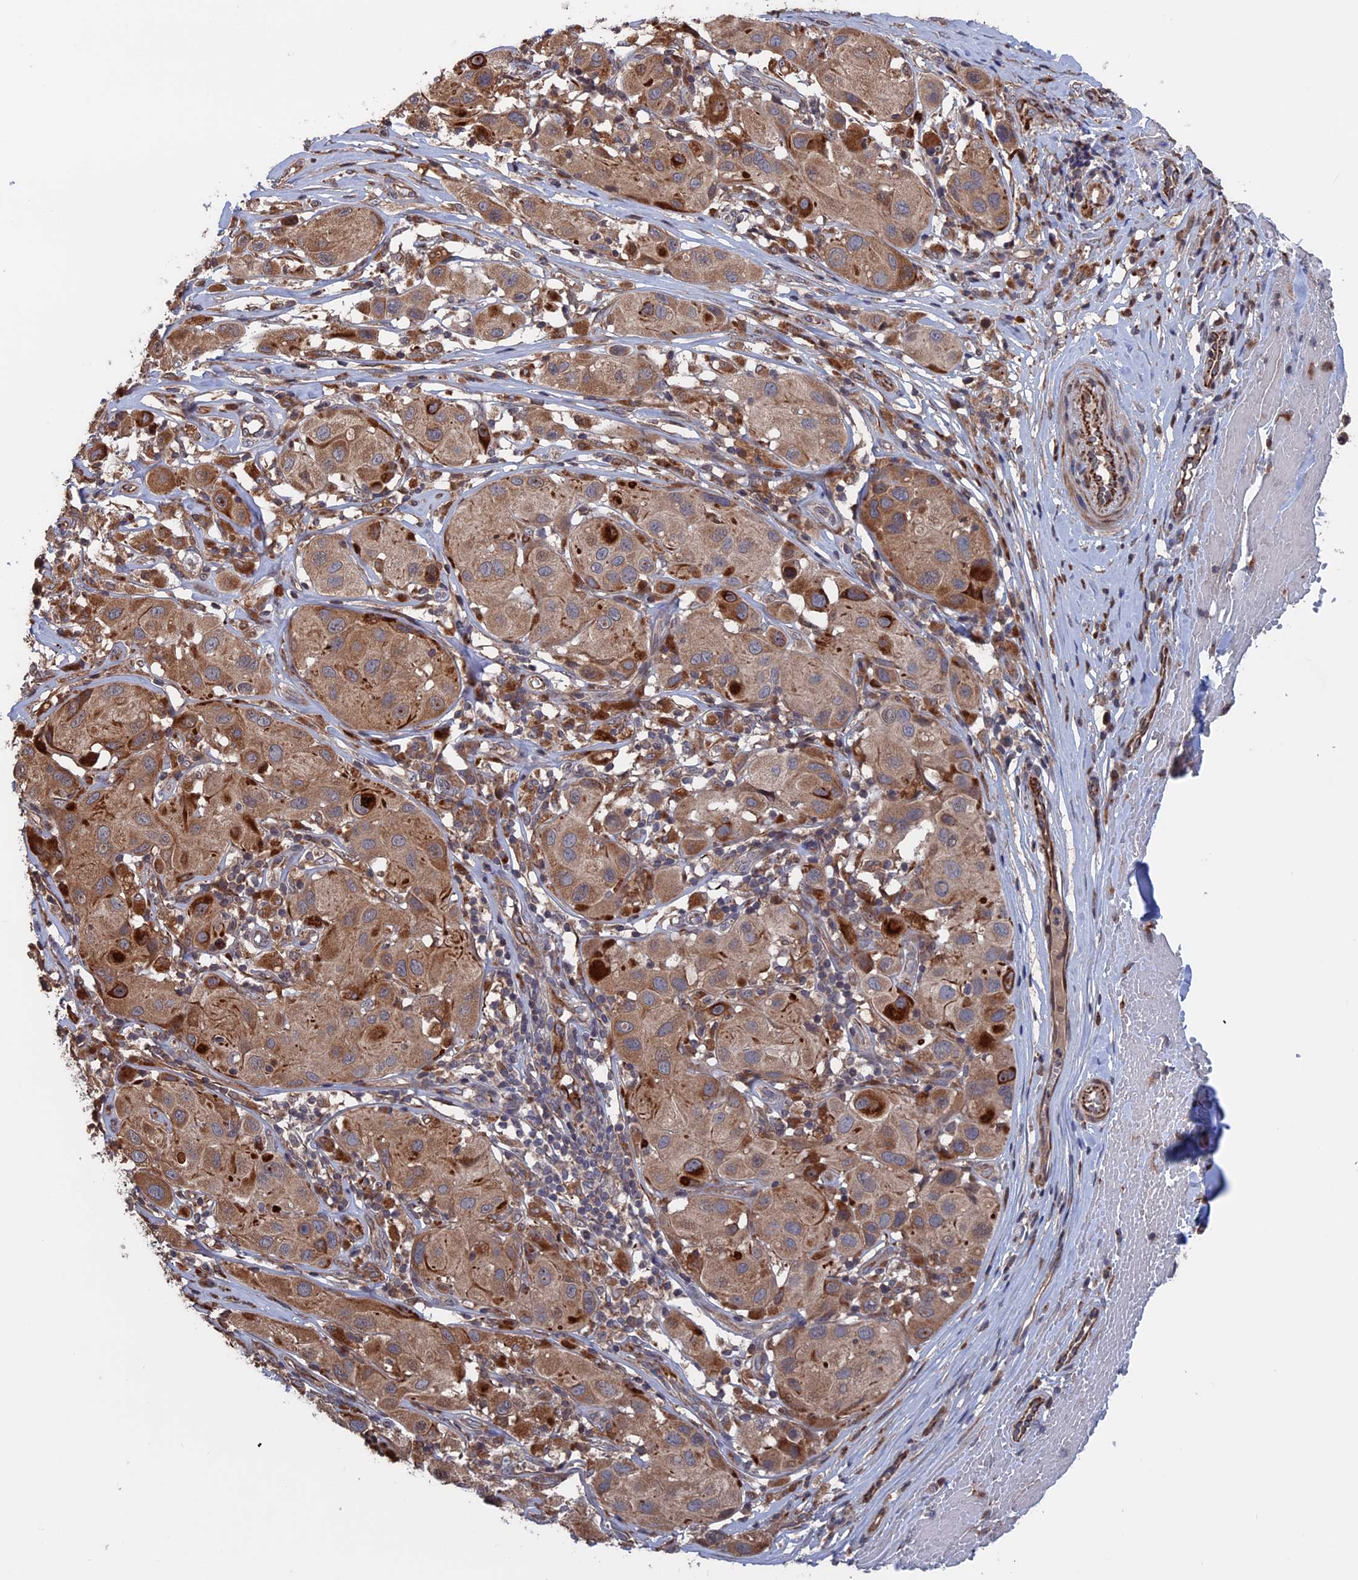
{"staining": {"intensity": "moderate", "quantity": "25%-75%", "location": "cytoplasmic/membranous"}, "tissue": "melanoma", "cell_type": "Tumor cells", "image_type": "cancer", "snomed": [{"axis": "morphology", "description": "Malignant melanoma, Metastatic site"}, {"axis": "topography", "description": "Skin"}], "caption": "Human malignant melanoma (metastatic site) stained for a protein (brown) displays moderate cytoplasmic/membranous positive positivity in approximately 25%-75% of tumor cells.", "gene": "PLA2G15", "patient": {"sex": "male", "age": 41}}